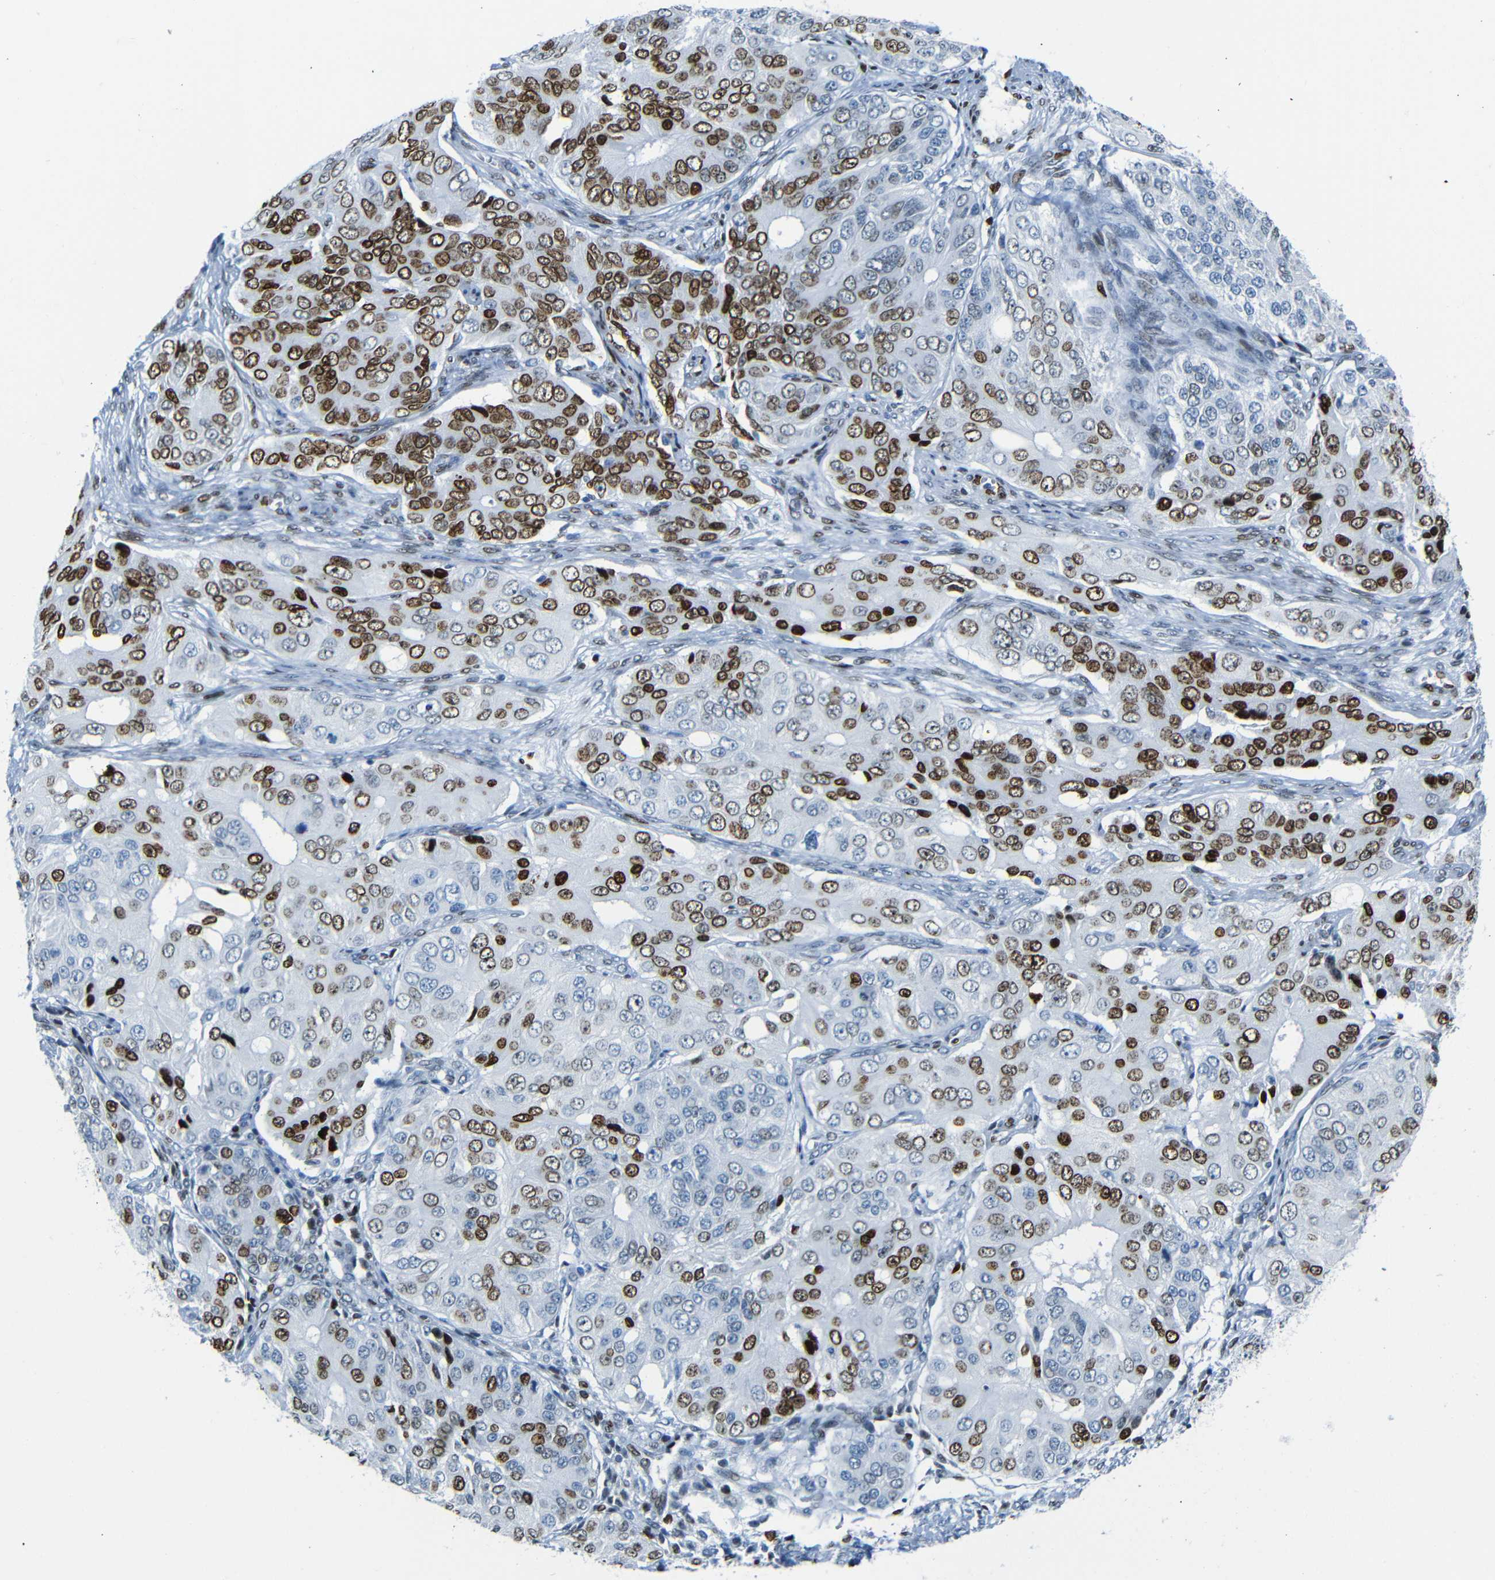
{"staining": {"intensity": "strong", "quantity": ">75%", "location": "nuclear"}, "tissue": "ovarian cancer", "cell_type": "Tumor cells", "image_type": "cancer", "snomed": [{"axis": "morphology", "description": "Carcinoma, endometroid"}, {"axis": "topography", "description": "Ovary"}], "caption": "The micrograph shows immunohistochemical staining of ovarian cancer. There is strong nuclear staining is seen in about >75% of tumor cells. The staining is performed using DAB (3,3'-diaminobenzidine) brown chromogen to label protein expression. The nuclei are counter-stained blue using hematoxylin.", "gene": "NPIPB15", "patient": {"sex": "female", "age": 51}}